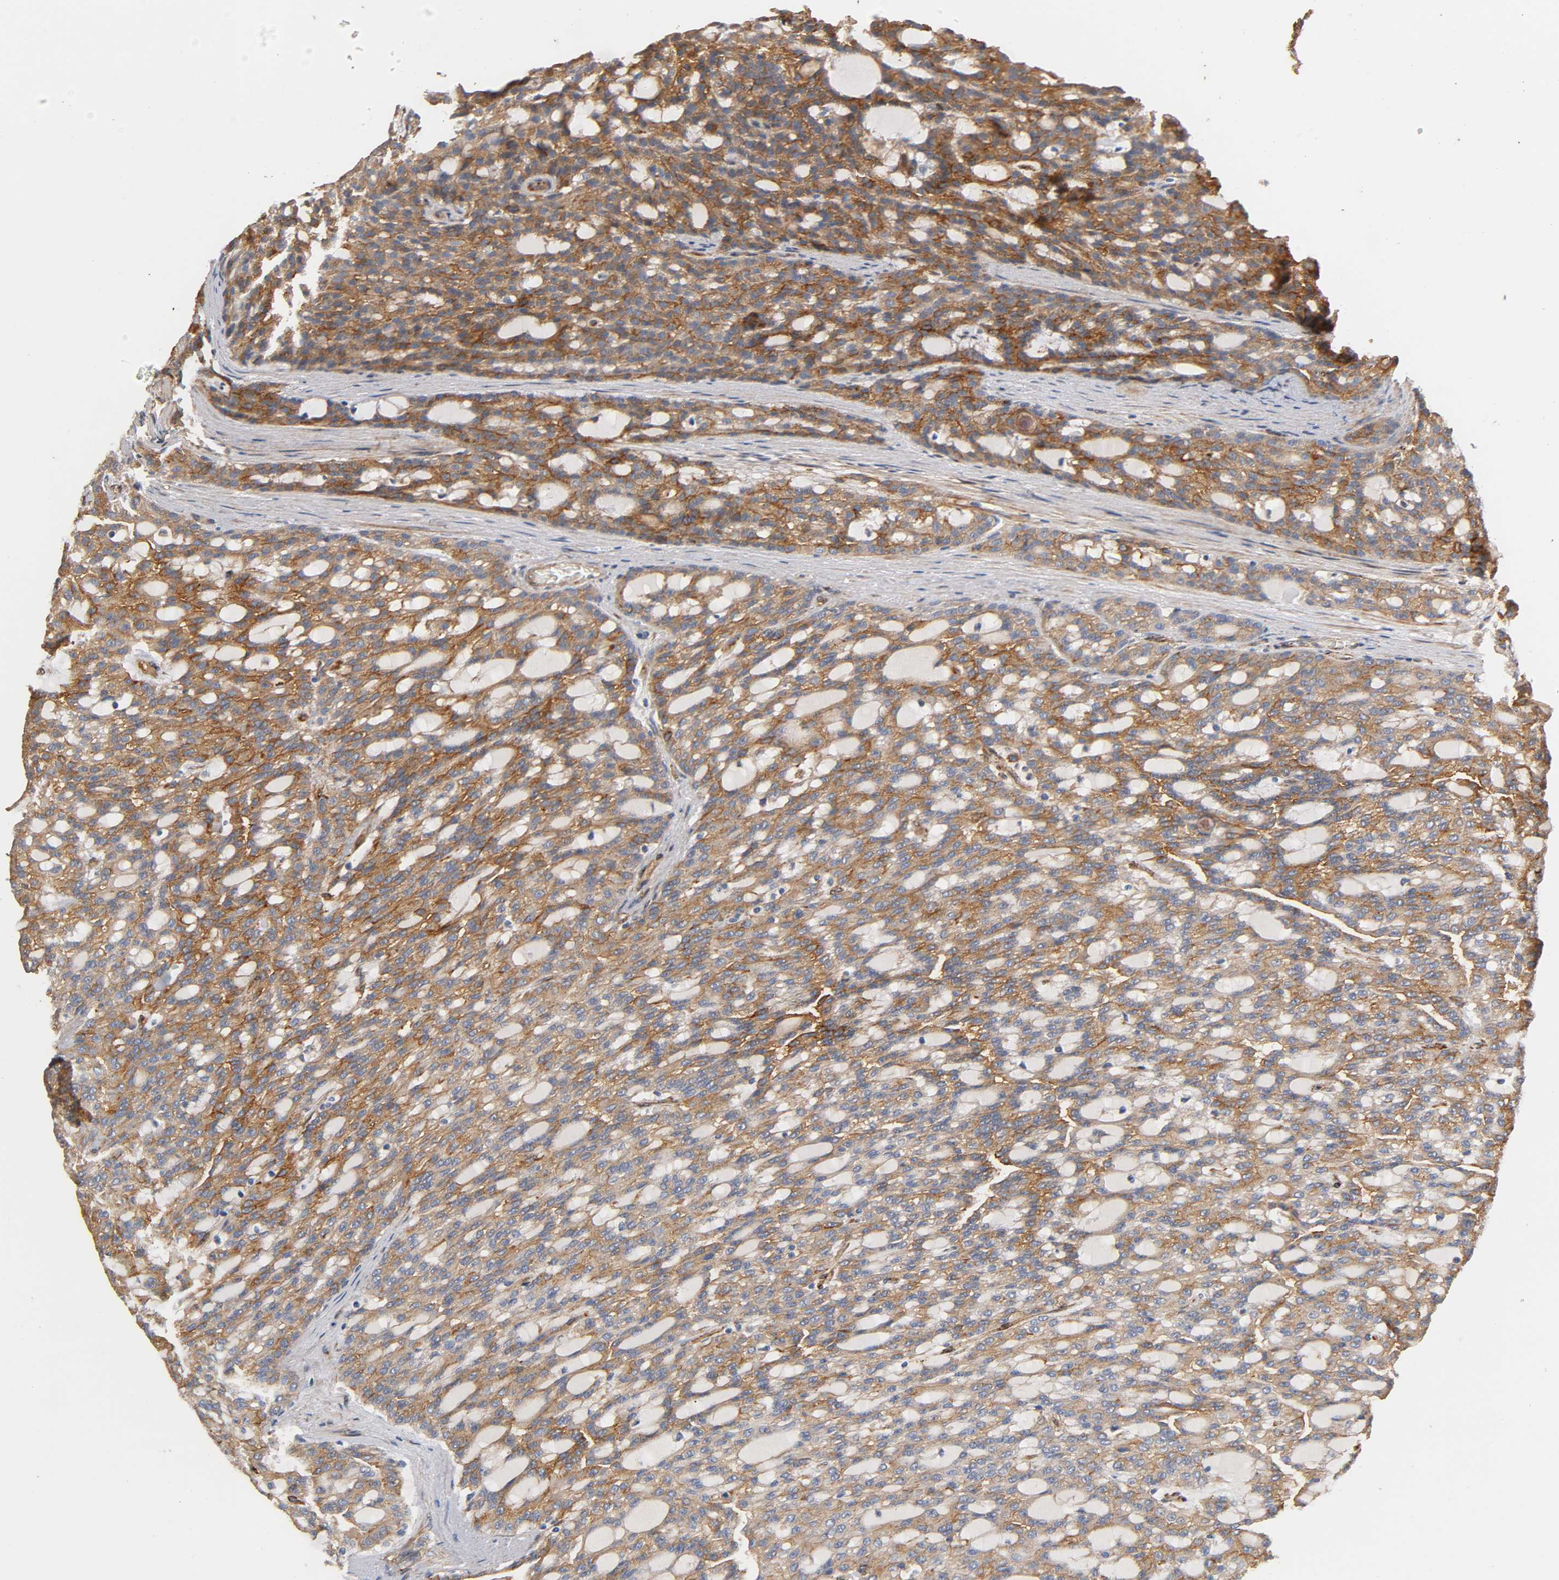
{"staining": {"intensity": "moderate", "quantity": ">75%", "location": "cytoplasmic/membranous"}, "tissue": "renal cancer", "cell_type": "Tumor cells", "image_type": "cancer", "snomed": [{"axis": "morphology", "description": "Adenocarcinoma, NOS"}, {"axis": "topography", "description": "Kidney"}], "caption": "Immunohistochemical staining of renal adenocarcinoma demonstrates moderate cytoplasmic/membranous protein staining in approximately >75% of tumor cells.", "gene": "IFITM3", "patient": {"sex": "male", "age": 63}}